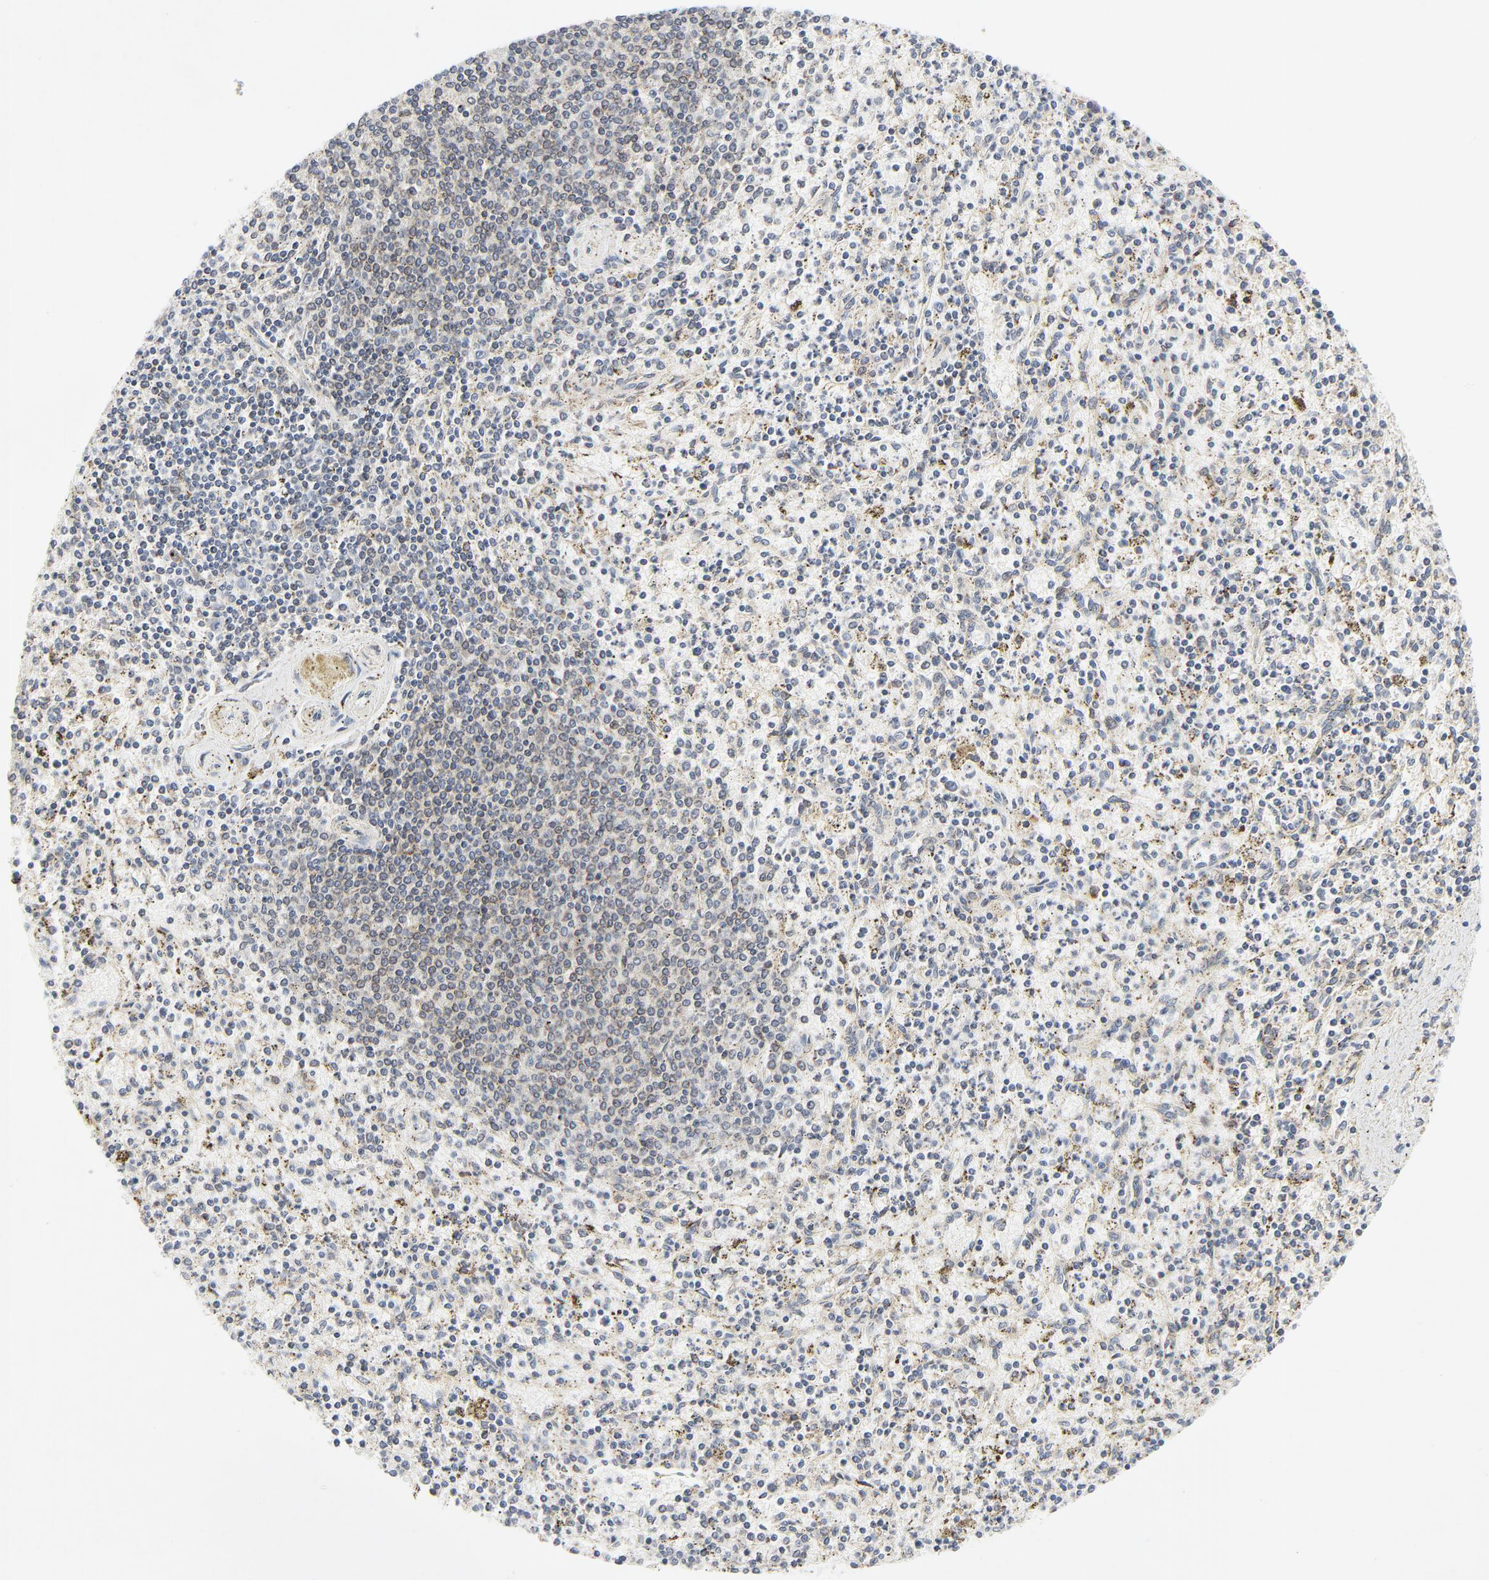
{"staining": {"intensity": "moderate", "quantity": "<25%", "location": "cytoplasmic/membranous"}, "tissue": "spleen", "cell_type": "Cells in red pulp", "image_type": "normal", "snomed": [{"axis": "morphology", "description": "Normal tissue, NOS"}, {"axis": "topography", "description": "Spleen"}], "caption": "Spleen stained with DAB IHC reveals low levels of moderate cytoplasmic/membranous staining in approximately <25% of cells in red pulp.", "gene": "LRP6", "patient": {"sex": "male", "age": 72}}